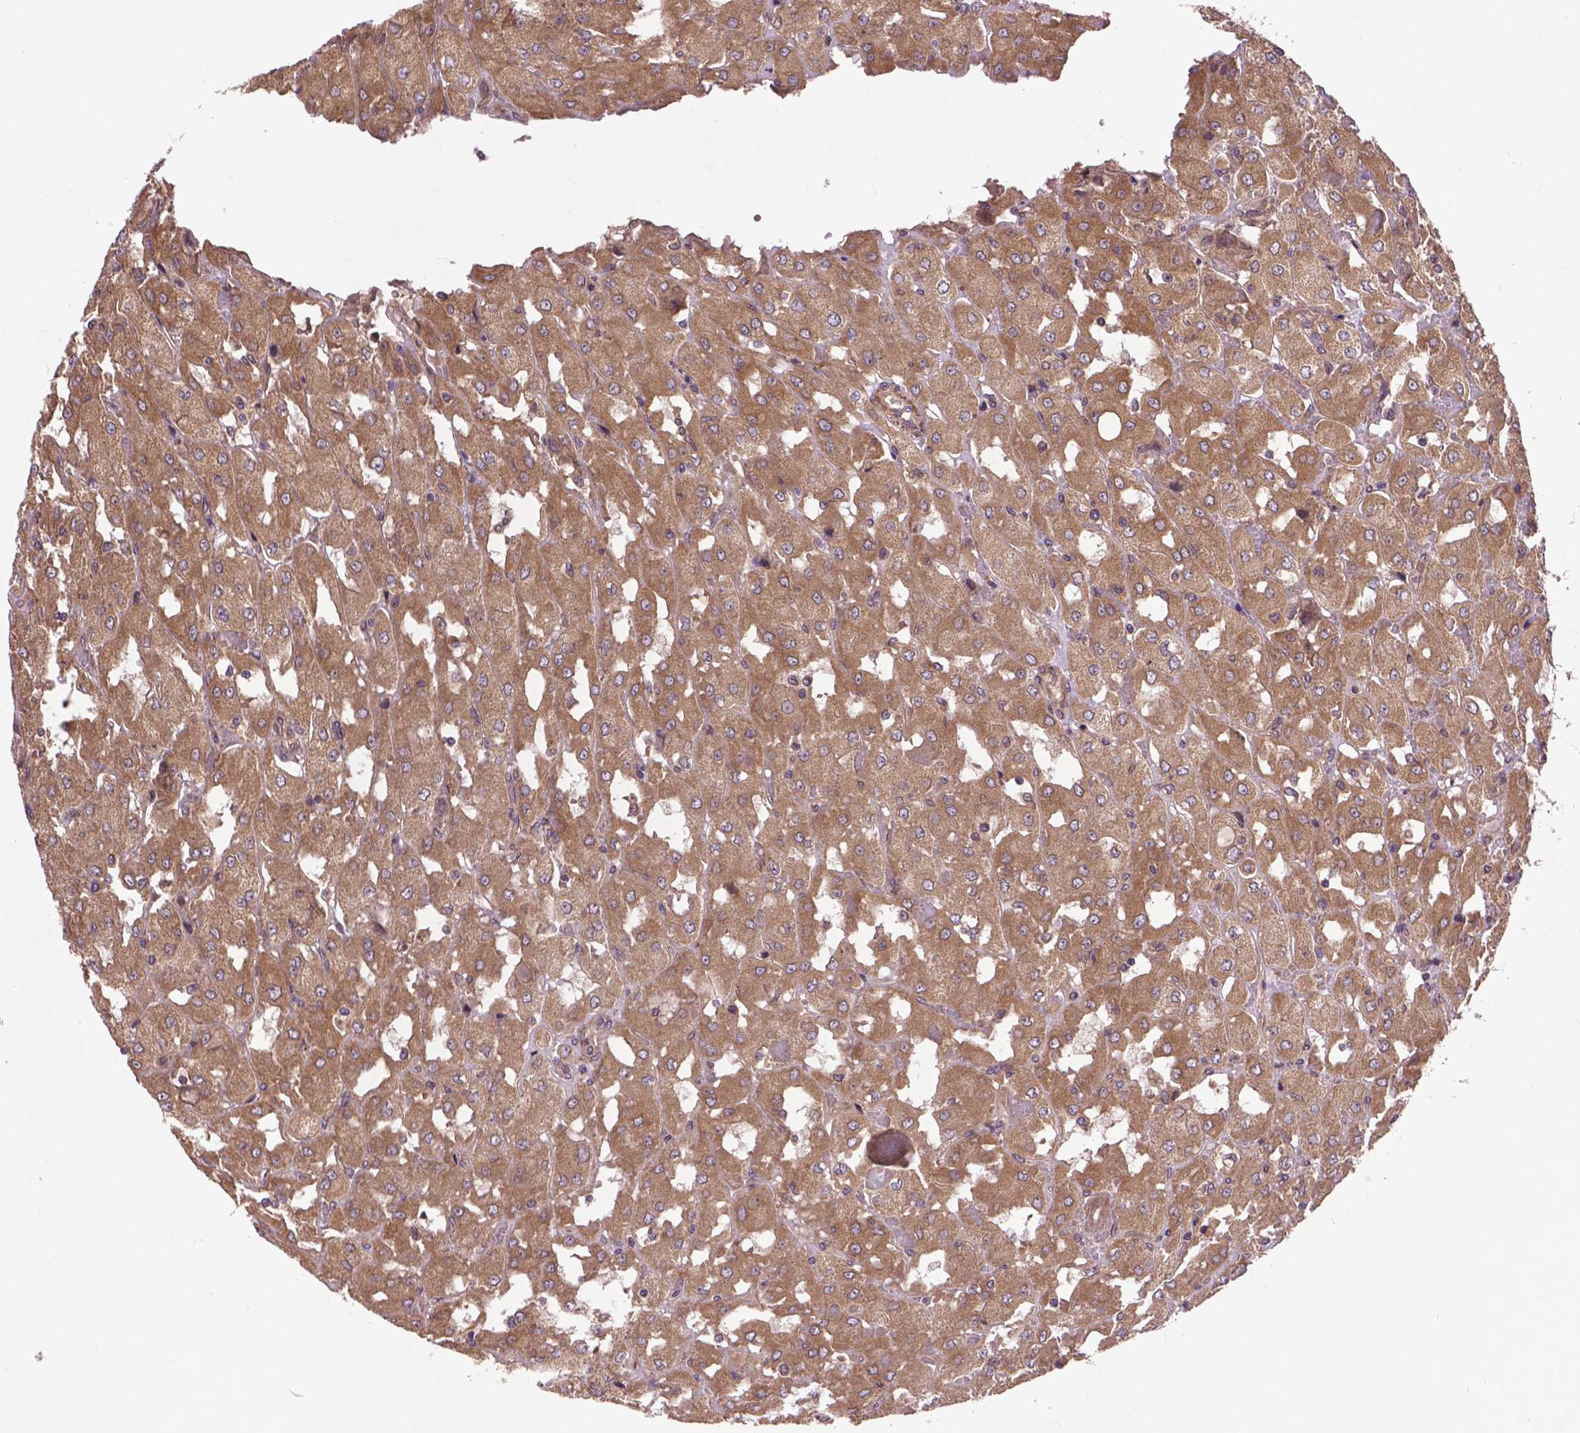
{"staining": {"intensity": "moderate", "quantity": ">75%", "location": "cytoplasmic/membranous"}, "tissue": "renal cancer", "cell_type": "Tumor cells", "image_type": "cancer", "snomed": [{"axis": "morphology", "description": "Adenocarcinoma, NOS"}, {"axis": "topography", "description": "Kidney"}], "caption": "Immunohistochemical staining of renal cancer (adenocarcinoma) demonstrates medium levels of moderate cytoplasmic/membranous protein expression in approximately >75% of tumor cells. (brown staining indicates protein expression, while blue staining denotes nuclei).", "gene": "ZNF616", "patient": {"sex": "male", "age": 72}}